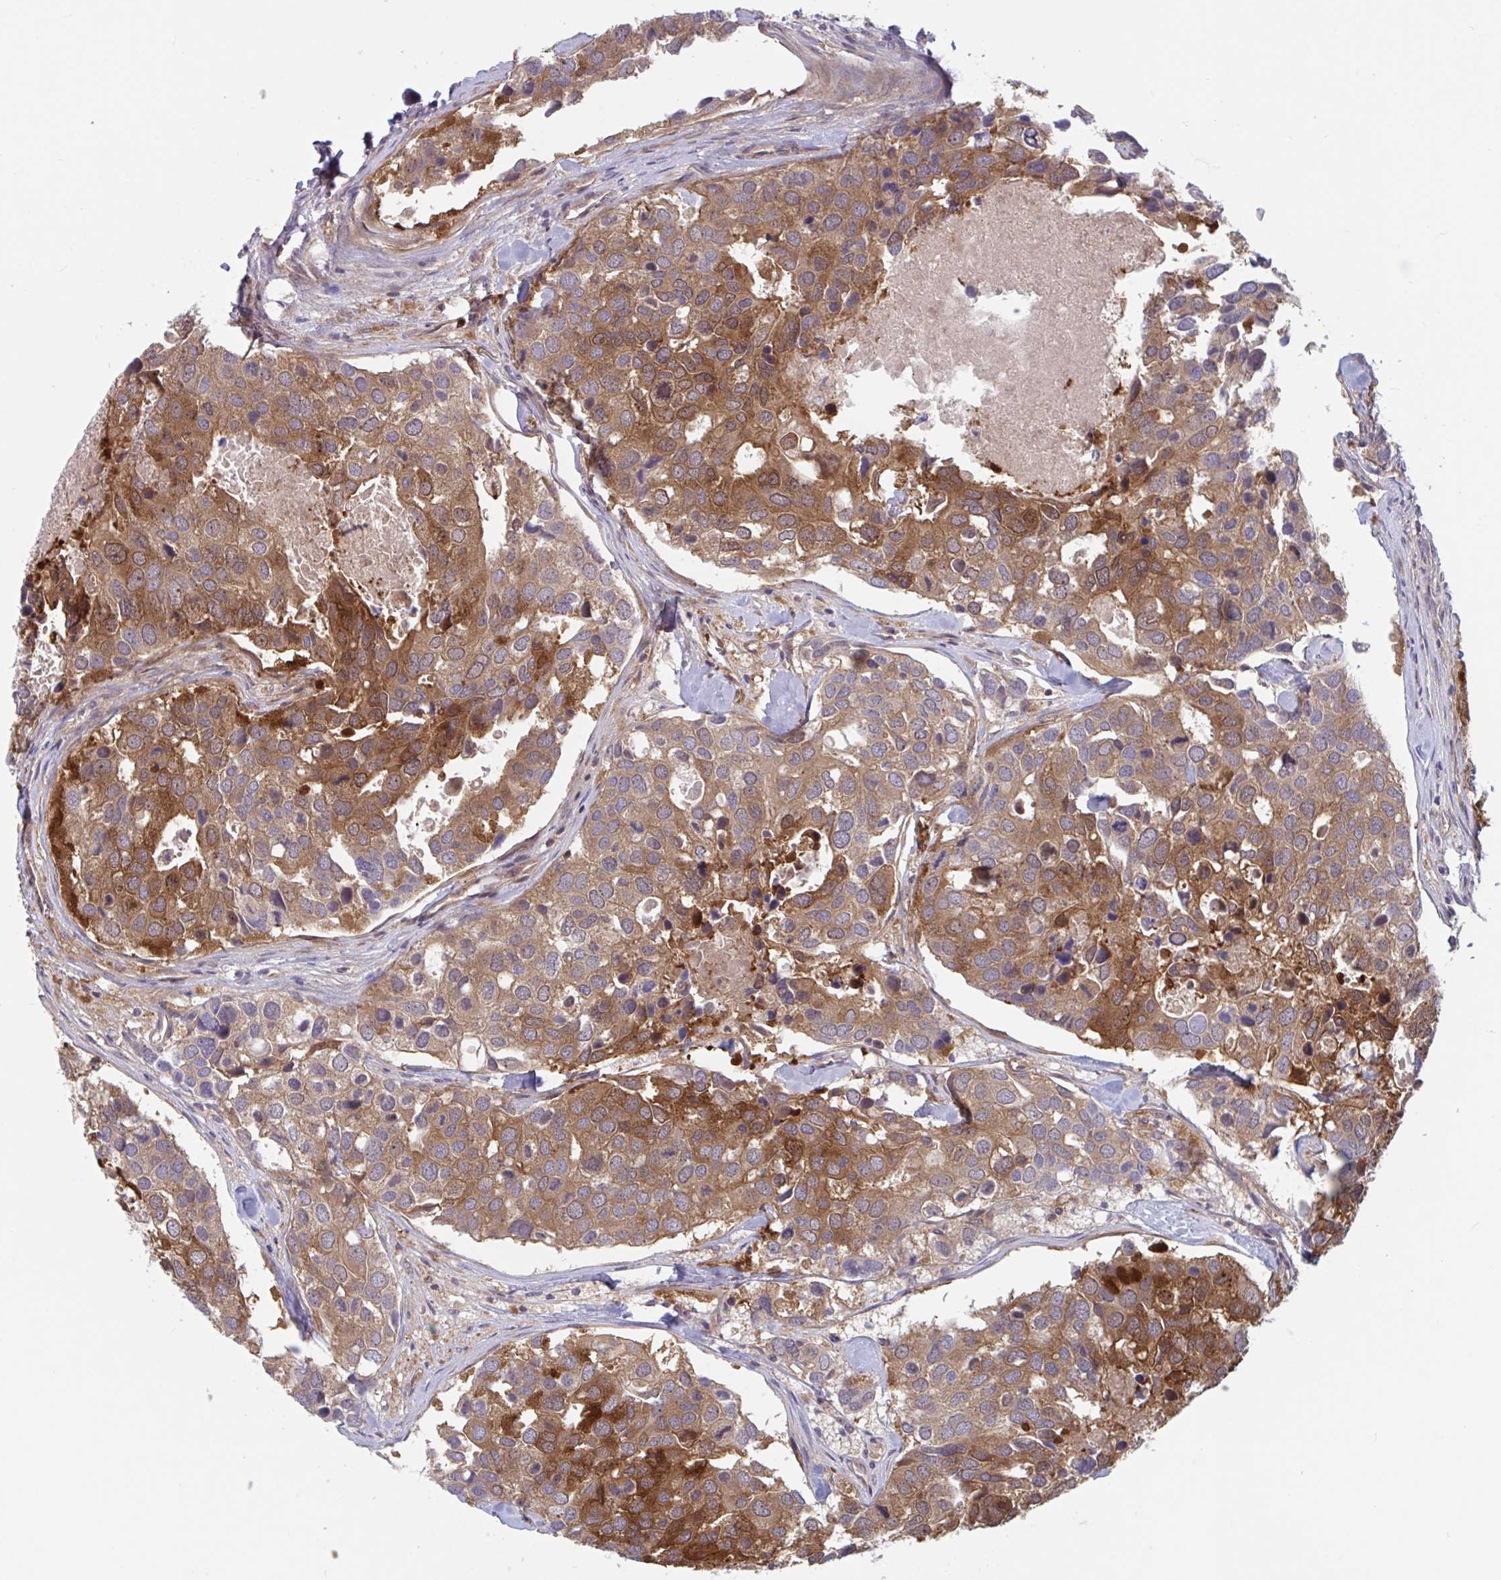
{"staining": {"intensity": "moderate", "quantity": ">75%", "location": "cytoplasmic/membranous,nuclear"}, "tissue": "breast cancer", "cell_type": "Tumor cells", "image_type": "cancer", "snomed": [{"axis": "morphology", "description": "Duct carcinoma"}, {"axis": "topography", "description": "Breast"}], "caption": "A brown stain highlights moderate cytoplasmic/membranous and nuclear staining of a protein in breast cancer (infiltrating ductal carcinoma) tumor cells.", "gene": "LMNTD2", "patient": {"sex": "female", "age": 83}}